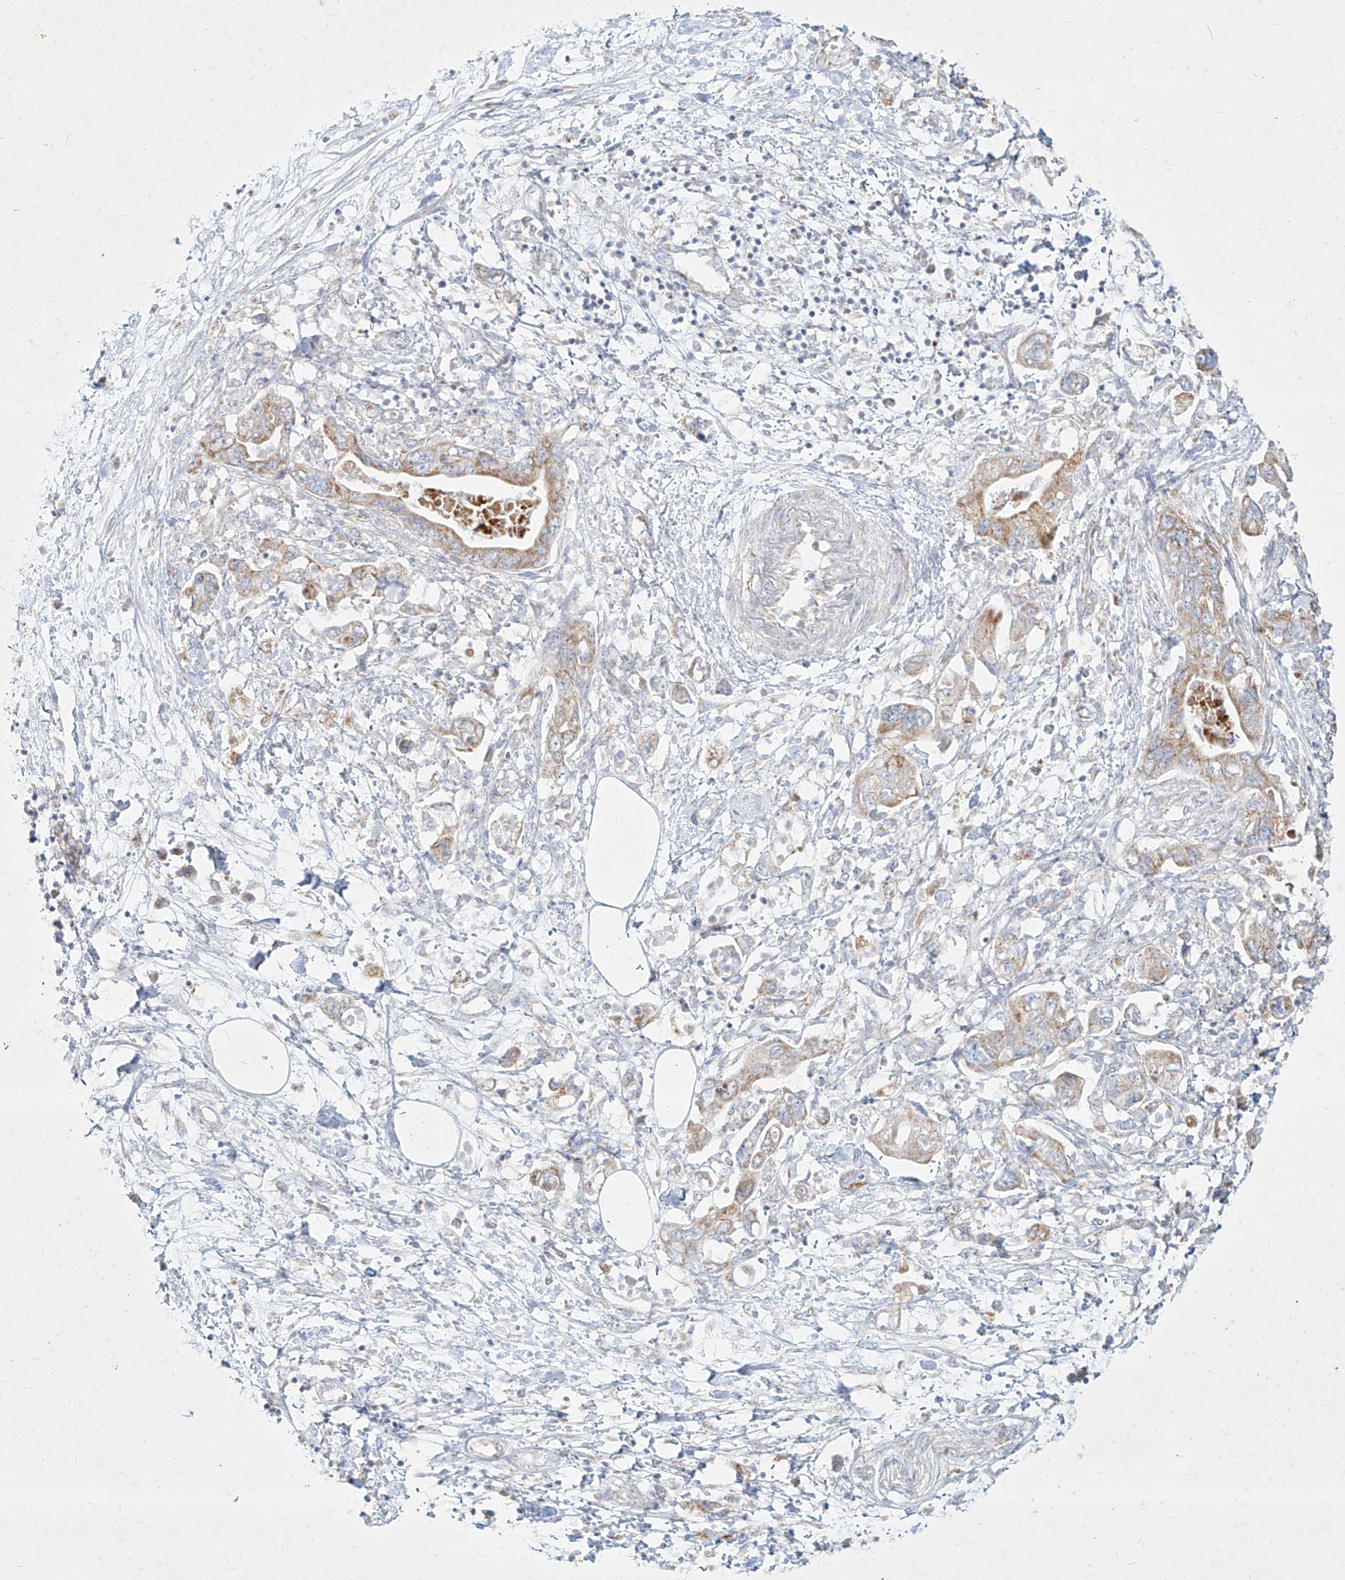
{"staining": {"intensity": "moderate", "quantity": "25%-75%", "location": "cytoplasmic/membranous"}, "tissue": "pancreatic cancer", "cell_type": "Tumor cells", "image_type": "cancer", "snomed": [{"axis": "morphology", "description": "Adenocarcinoma, NOS"}, {"axis": "topography", "description": "Pancreas"}], "caption": "The micrograph reveals staining of pancreatic cancer, revealing moderate cytoplasmic/membranous protein staining (brown color) within tumor cells.", "gene": "MTX2", "patient": {"sex": "female", "age": 73}}